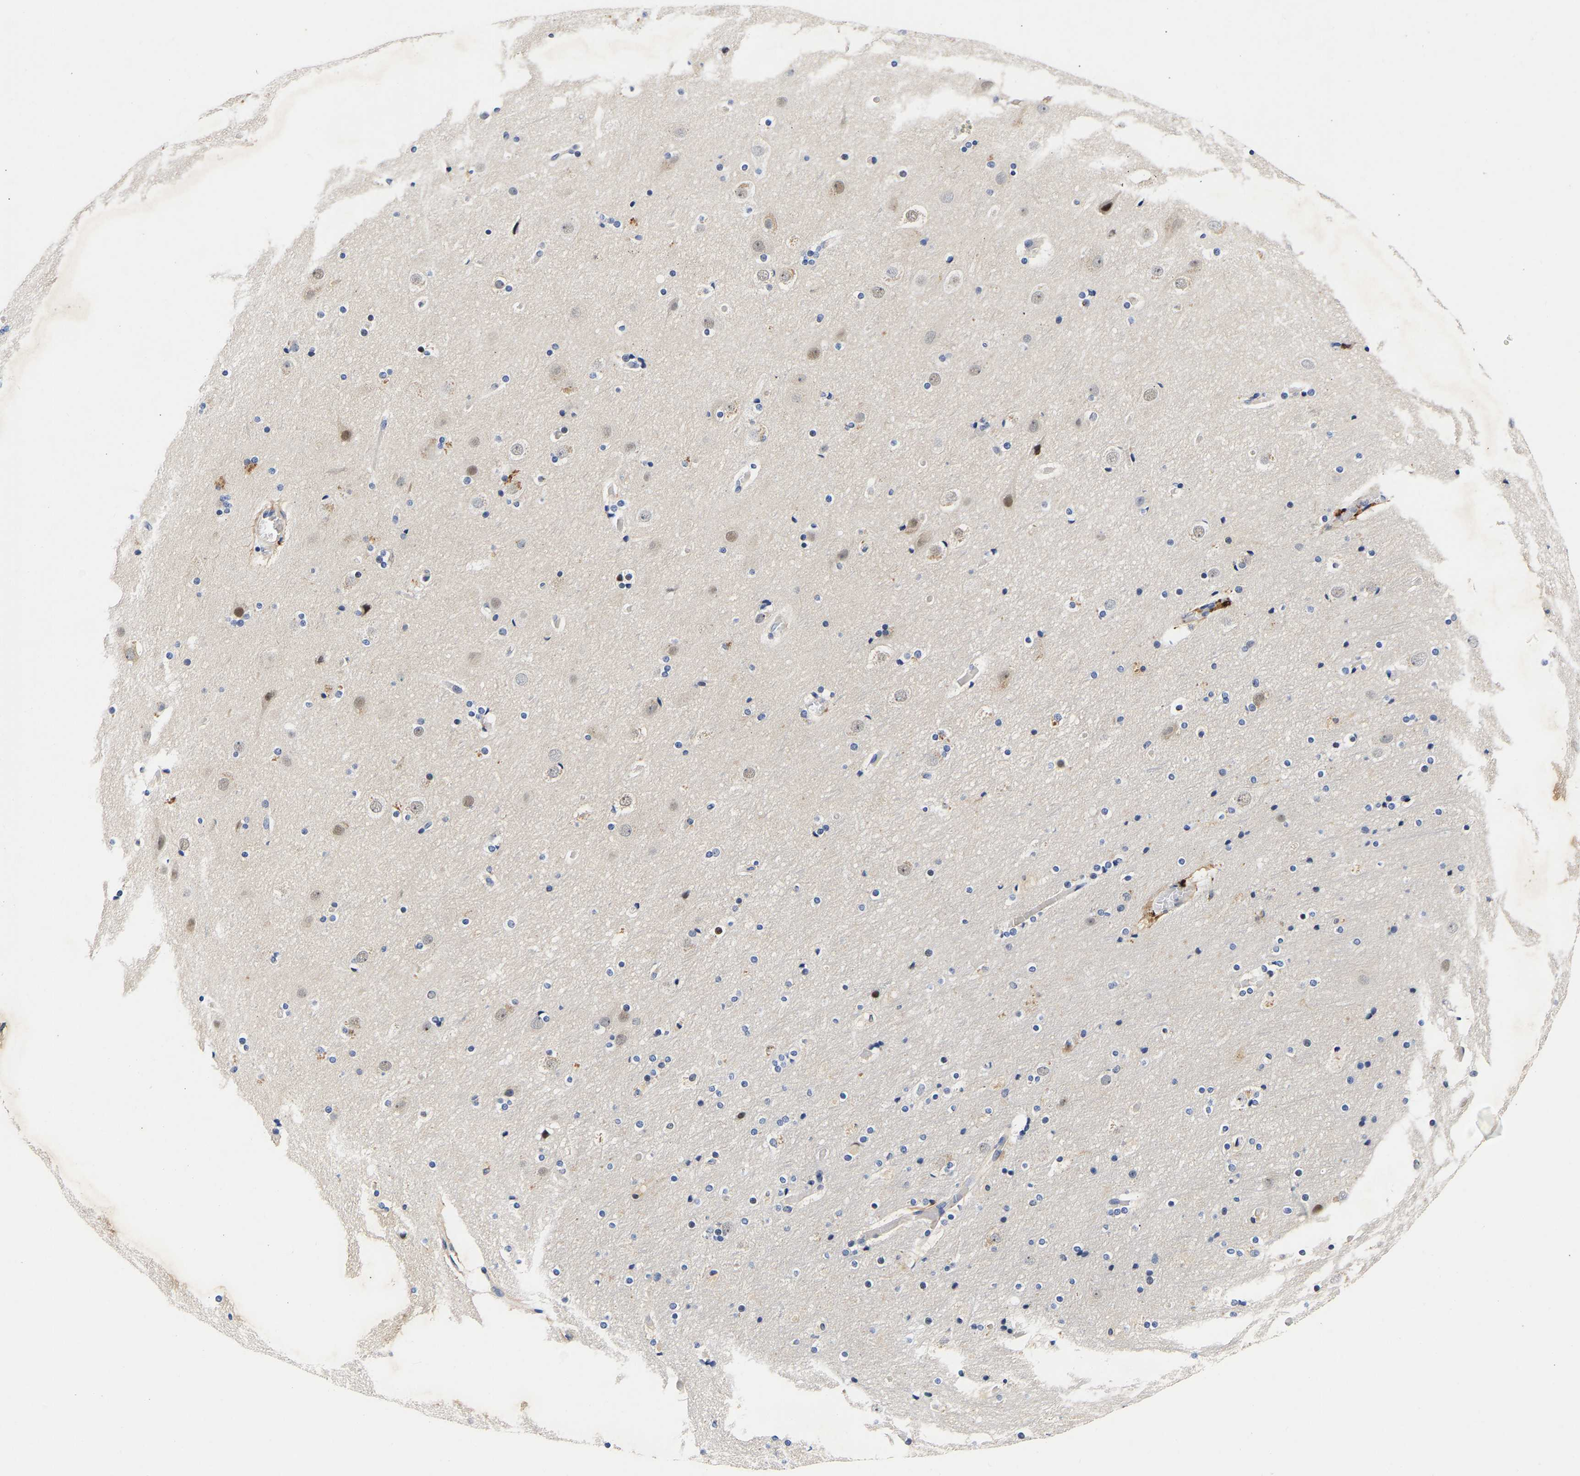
{"staining": {"intensity": "negative", "quantity": "none", "location": "none"}, "tissue": "cerebral cortex", "cell_type": "Endothelial cells", "image_type": "normal", "snomed": [{"axis": "morphology", "description": "Normal tissue, NOS"}, {"axis": "topography", "description": "Cerebral cortex"}], "caption": "Endothelial cells show no significant expression in benign cerebral cortex.", "gene": "CCDC6", "patient": {"sex": "male", "age": 57}}